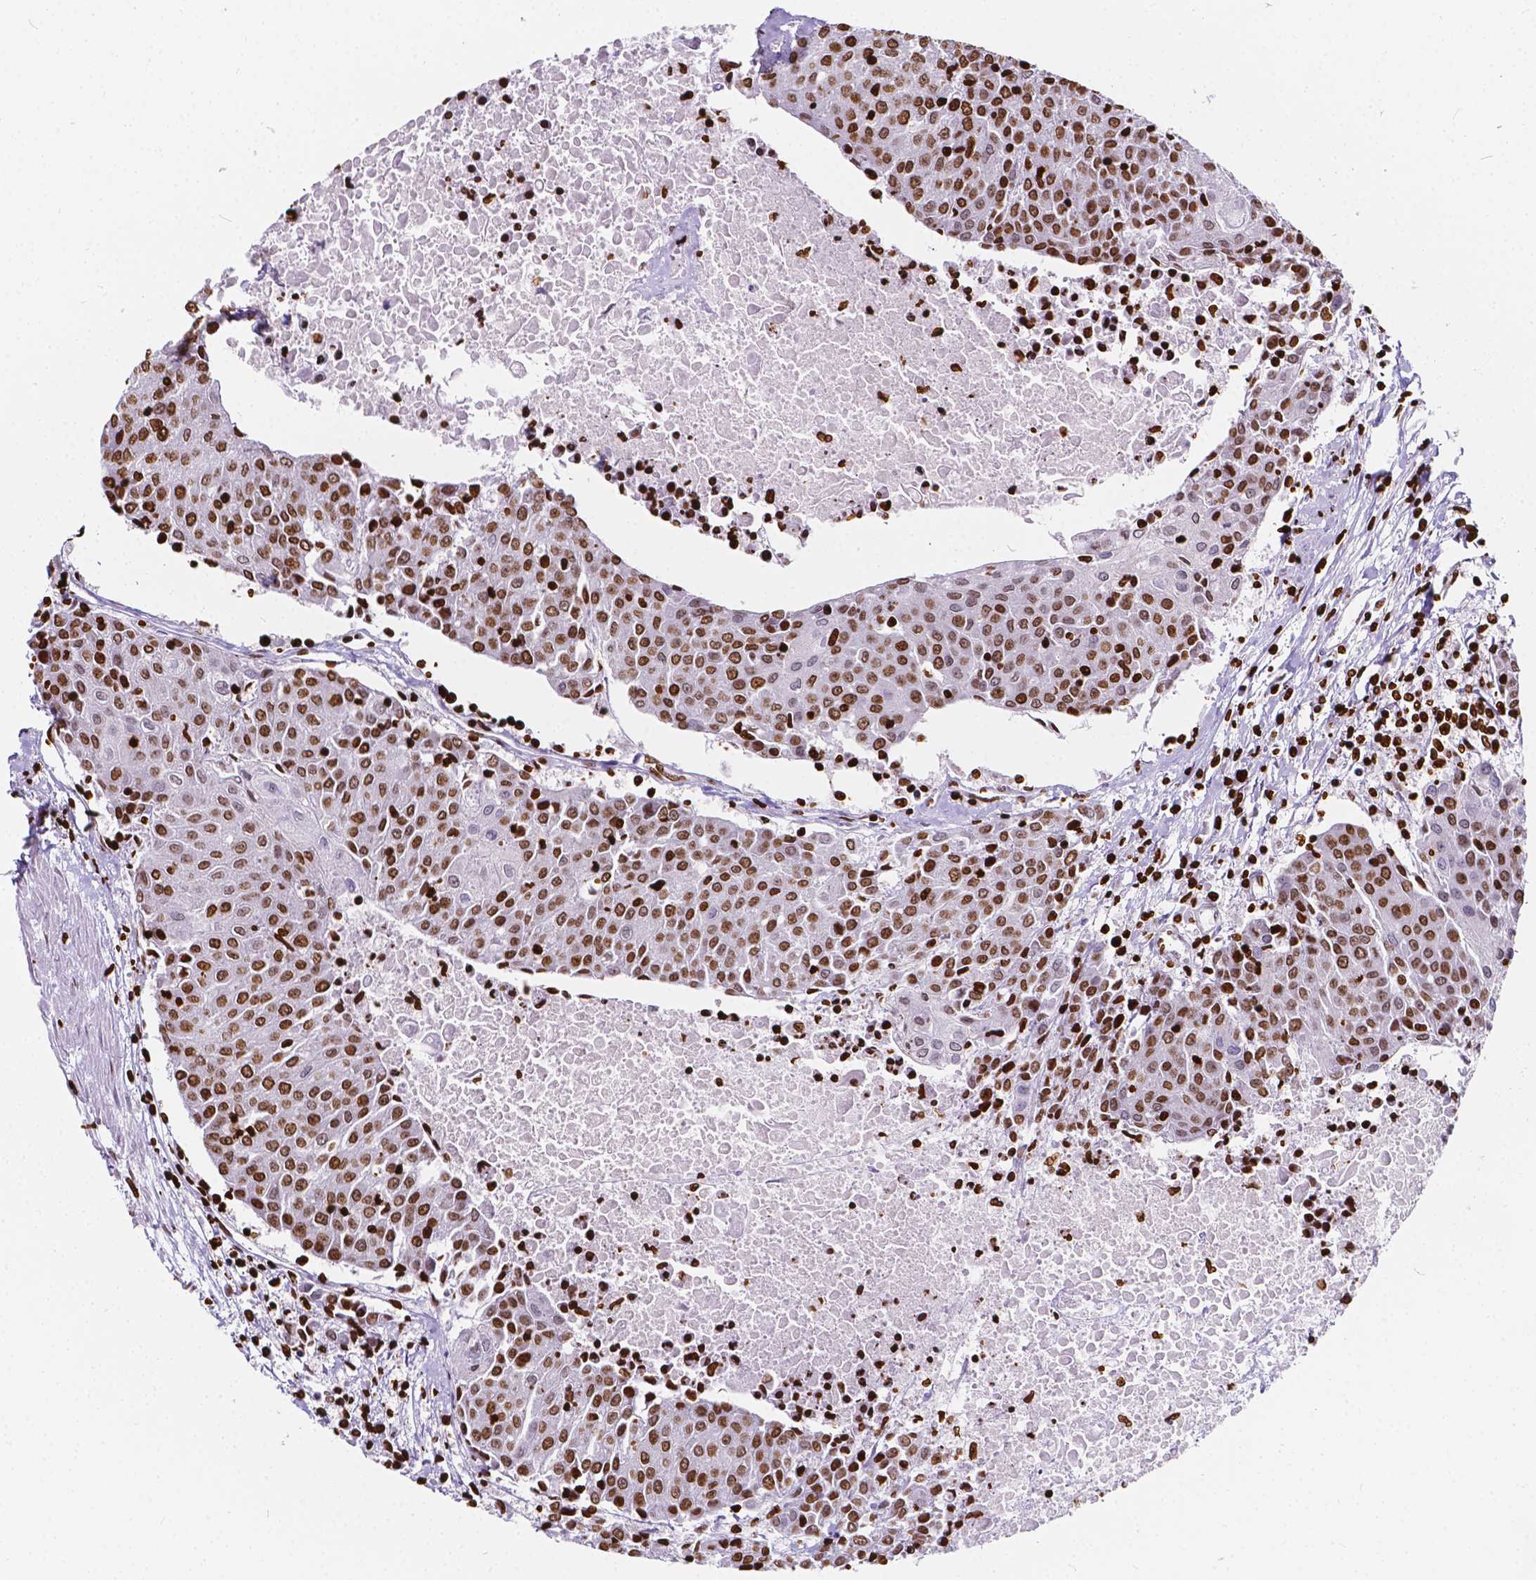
{"staining": {"intensity": "strong", "quantity": ">75%", "location": "nuclear"}, "tissue": "urothelial cancer", "cell_type": "Tumor cells", "image_type": "cancer", "snomed": [{"axis": "morphology", "description": "Urothelial carcinoma, High grade"}, {"axis": "topography", "description": "Urinary bladder"}], "caption": "This micrograph reveals immunohistochemistry (IHC) staining of urothelial cancer, with high strong nuclear staining in approximately >75% of tumor cells.", "gene": "CBY3", "patient": {"sex": "female", "age": 85}}